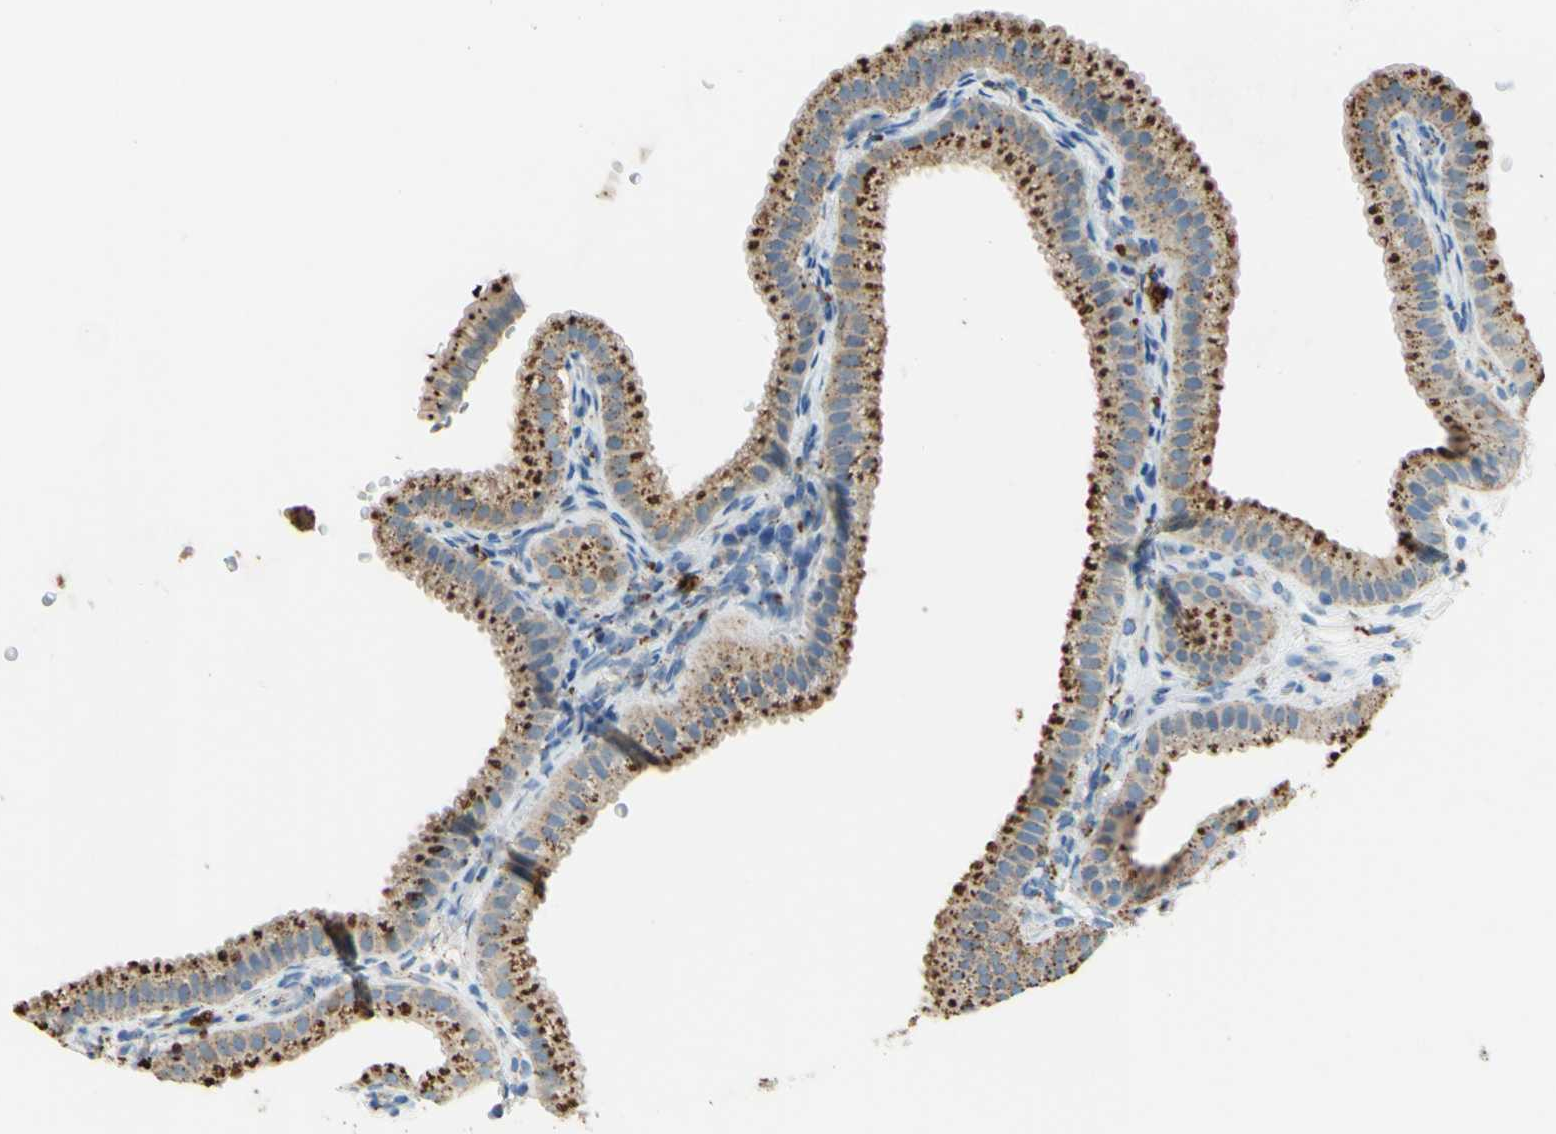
{"staining": {"intensity": "strong", "quantity": ">75%", "location": "cytoplasmic/membranous"}, "tissue": "gallbladder", "cell_type": "Glandular cells", "image_type": "normal", "snomed": [{"axis": "morphology", "description": "Normal tissue, NOS"}, {"axis": "topography", "description": "Gallbladder"}], "caption": "Immunohistochemistry (IHC) (DAB) staining of unremarkable gallbladder shows strong cytoplasmic/membranous protein expression in about >75% of glandular cells.", "gene": "CTSD", "patient": {"sex": "female", "age": 64}}